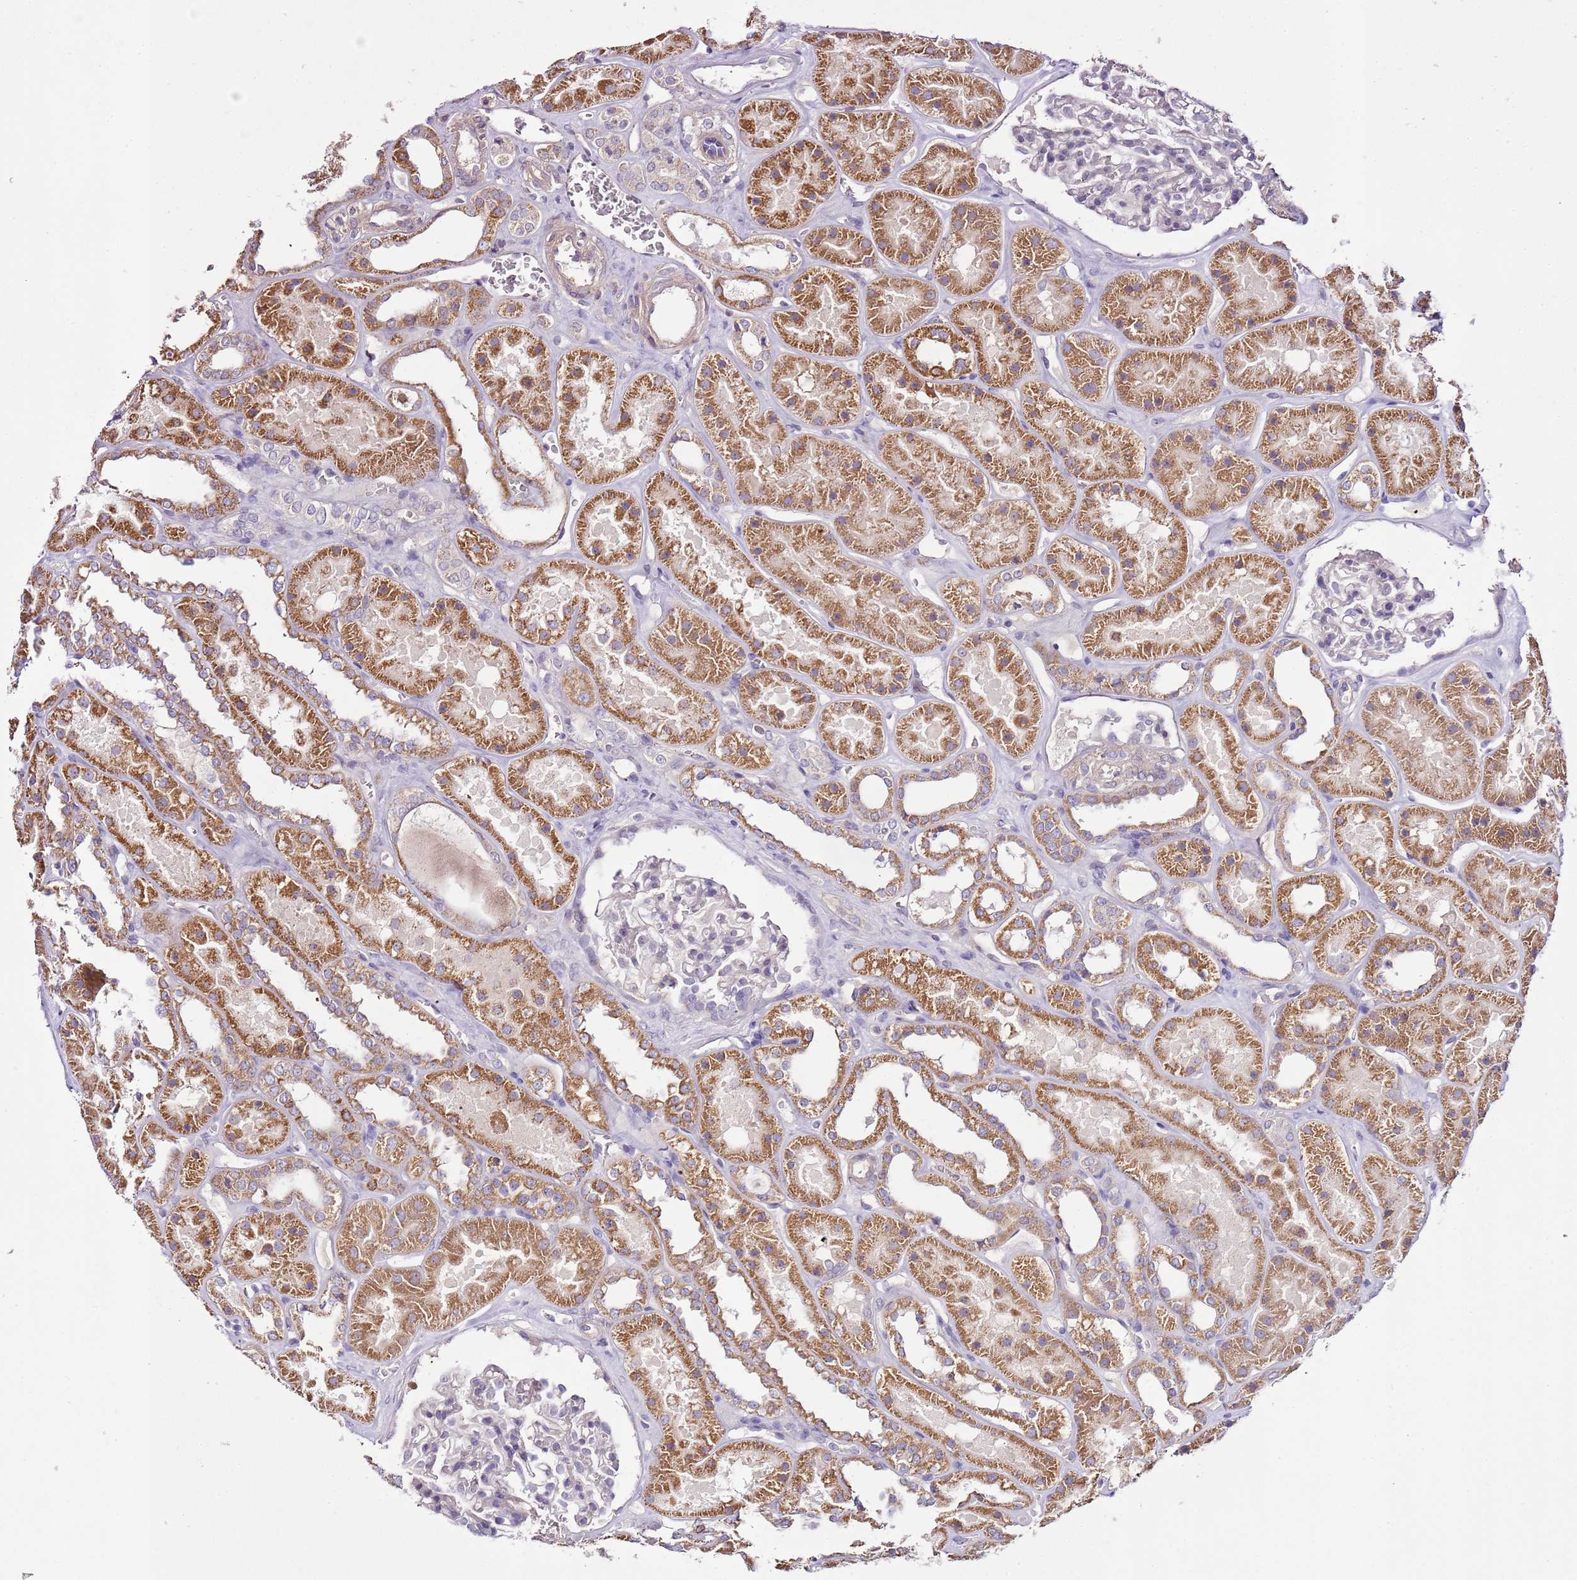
{"staining": {"intensity": "negative", "quantity": "none", "location": "none"}, "tissue": "kidney", "cell_type": "Cells in glomeruli", "image_type": "normal", "snomed": [{"axis": "morphology", "description": "Normal tissue, NOS"}, {"axis": "topography", "description": "Kidney"}], "caption": "An IHC image of normal kidney is shown. There is no staining in cells in glomeruli of kidney.", "gene": "CMKLR1", "patient": {"sex": "female", "age": 41}}